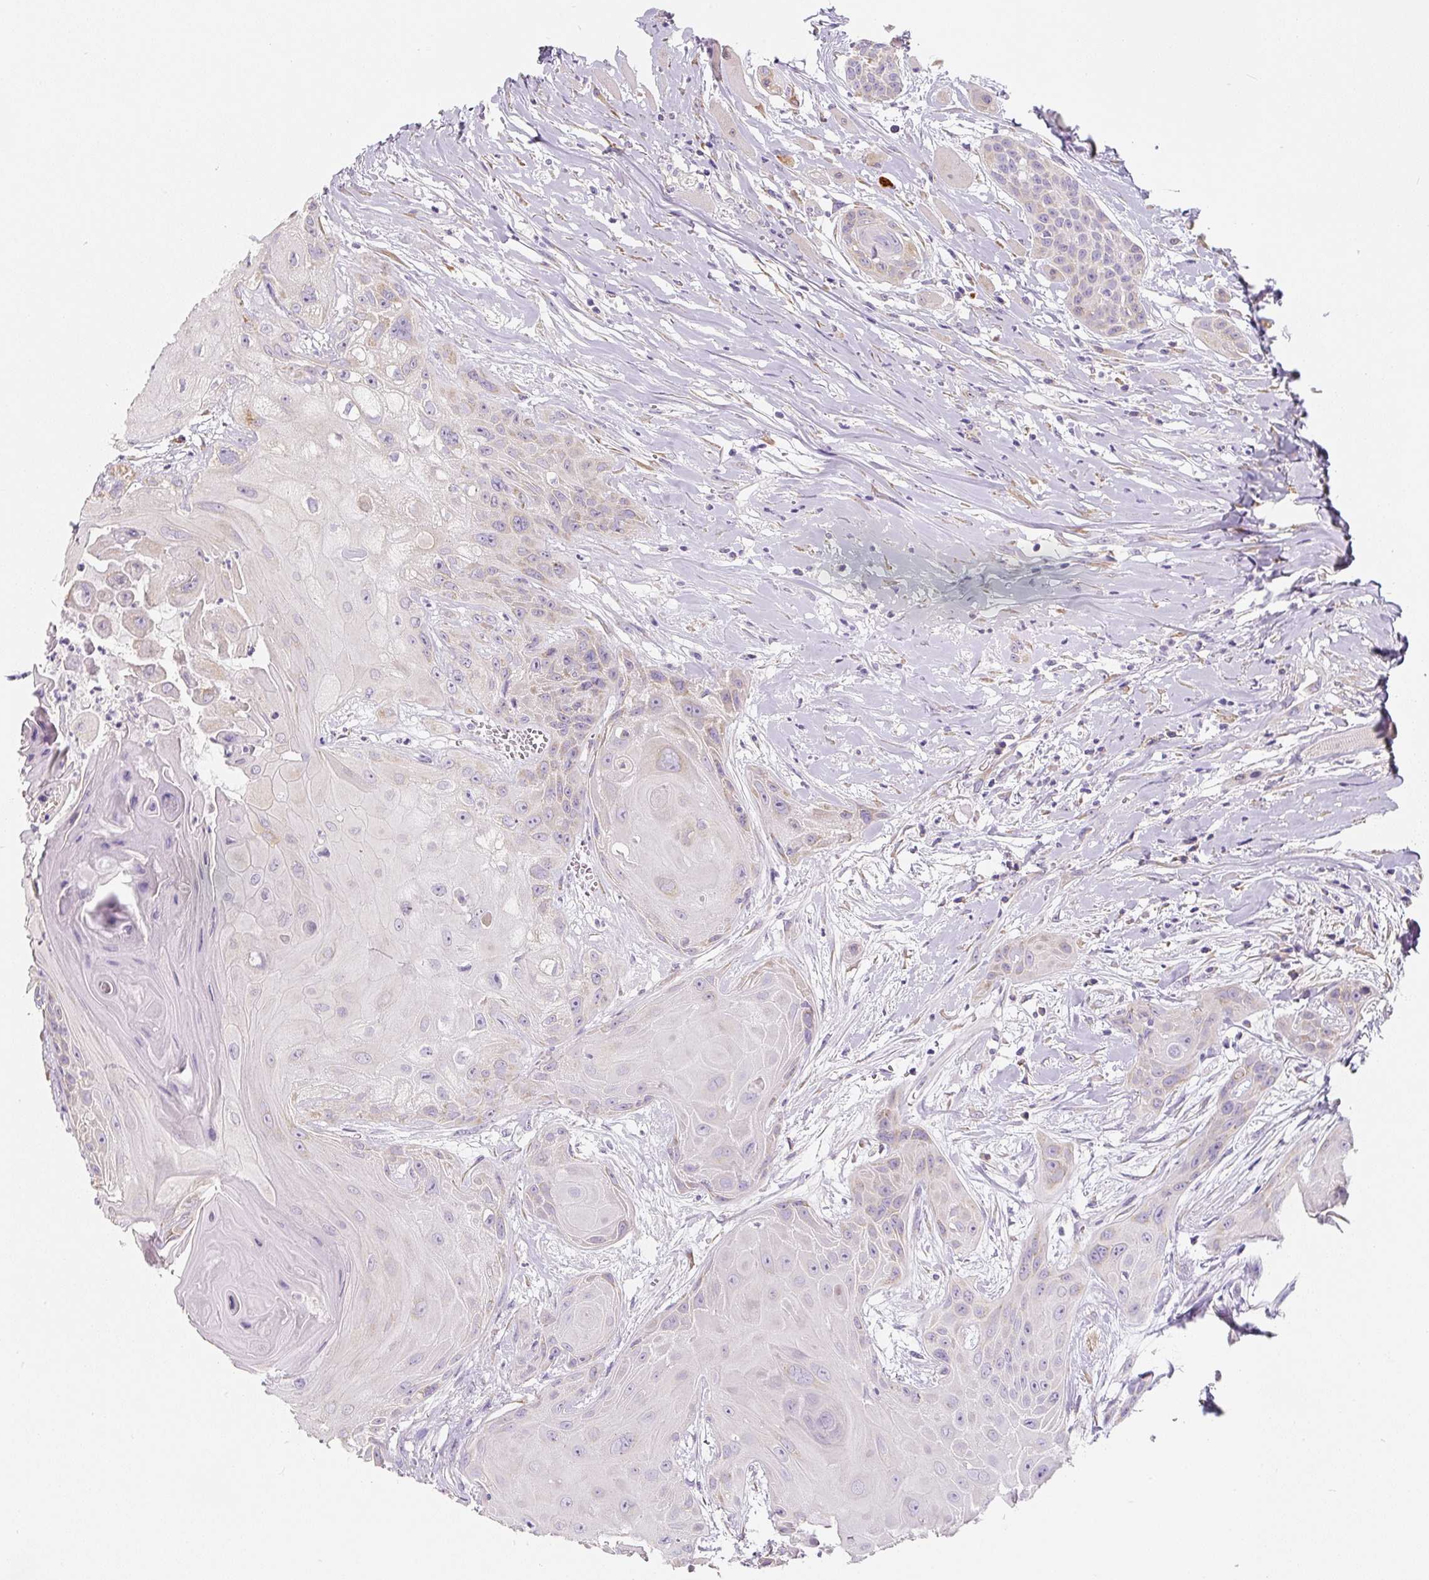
{"staining": {"intensity": "weak", "quantity": "<25%", "location": "cytoplasmic/membranous"}, "tissue": "head and neck cancer", "cell_type": "Tumor cells", "image_type": "cancer", "snomed": [{"axis": "morphology", "description": "Squamous cell carcinoma, NOS"}, {"axis": "topography", "description": "Head-Neck"}], "caption": "Immunohistochemistry photomicrograph of squamous cell carcinoma (head and neck) stained for a protein (brown), which displays no expression in tumor cells.", "gene": "PWWP3B", "patient": {"sex": "female", "age": 73}}